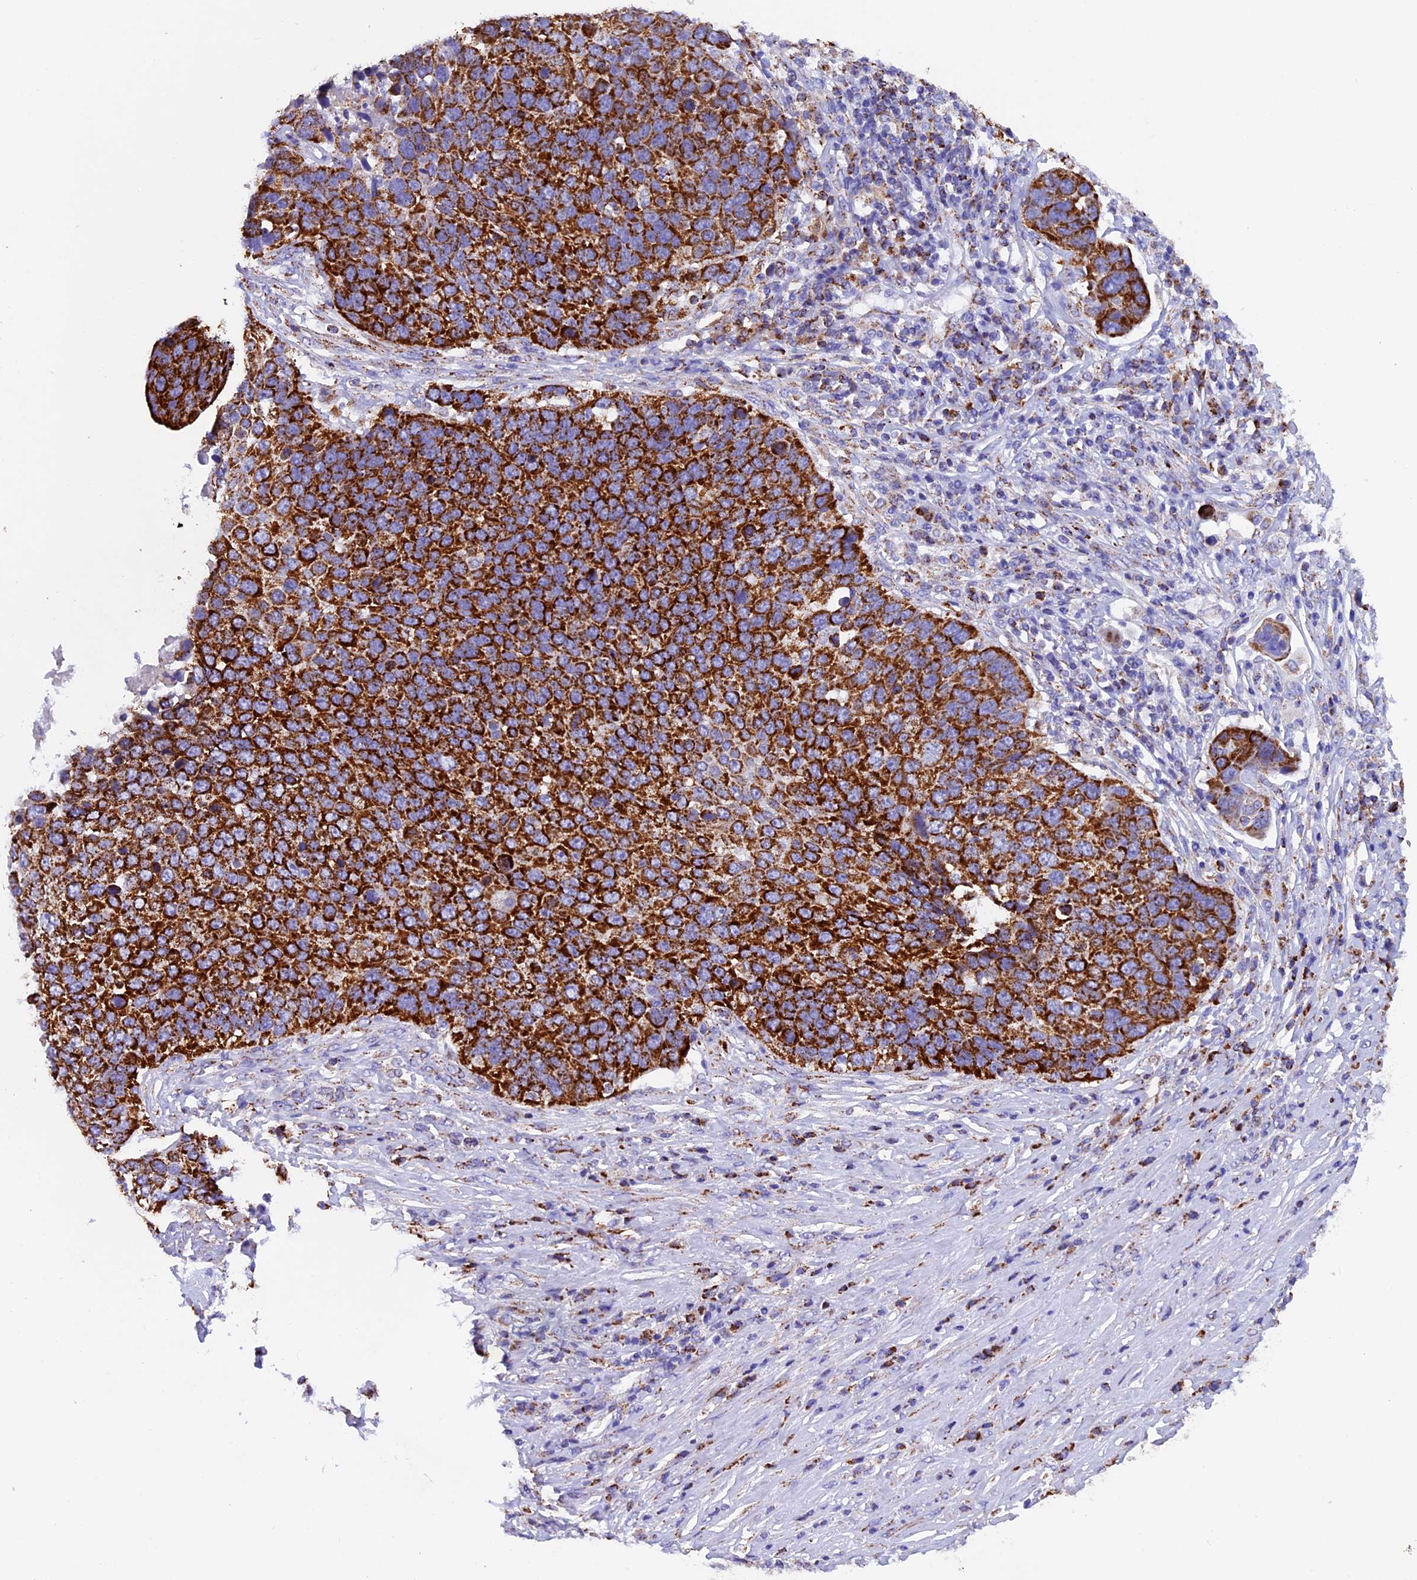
{"staining": {"intensity": "strong", "quantity": ">75%", "location": "cytoplasmic/membranous"}, "tissue": "lung cancer", "cell_type": "Tumor cells", "image_type": "cancer", "snomed": [{"axis": "morphology", "description": "Squamous cell carcinoma, NOS"}, {"axis": "topography", "description": "Lung"}], "caption": "DAB (3,3'-diaminobenzidine) immunohistochemical staining of lung cancer (squamous cell carcinoma) displays strong cytoplasmic/membranous protein expression in about >75% of tumor cells.", "gene": "SLC8B1", "patient": {"sex": "male", "age": 66}}